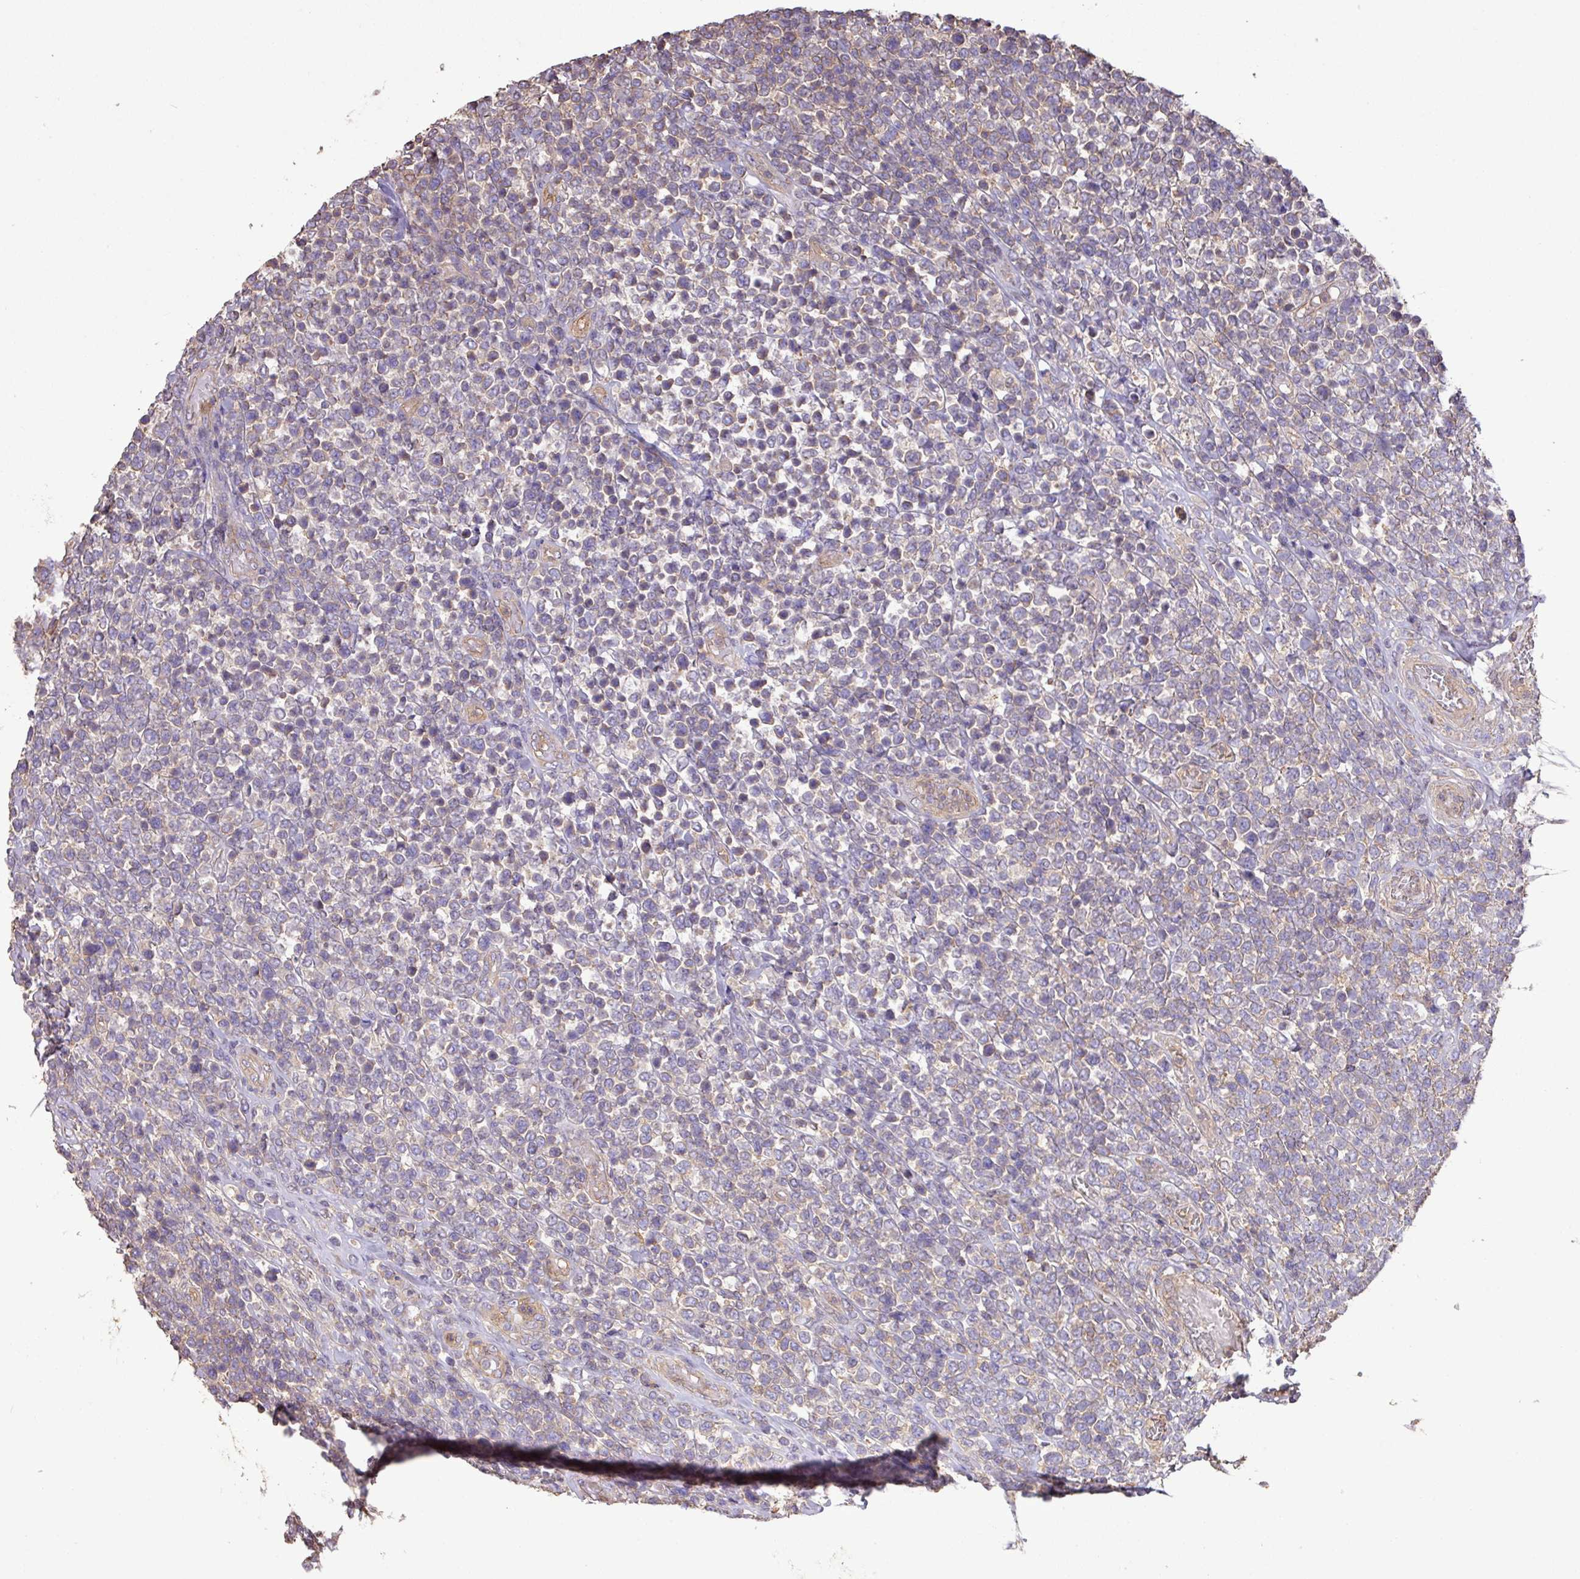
{"staining": {"intensity": "negative", "quantity": "none", "location": "none"}, "tissue": "lymphoma", "cell_type": "Tumor cells", "image_type": "cancer", "snomed": [{"axis": "morphology", "description": "Malignant lymphoma, non-Hodgkin's type, High grade"}, {"axis": "topography", "description": "Soft tissue"}], "caption": "This is a histopathology image of immunohistochemistry staining of malignant lymphoma, non-Hodgkin's type (high-grade), which shows no positivity in tumor cells.", "gene": "CALML4", "patient": {"sex": "female", "age": 56}}